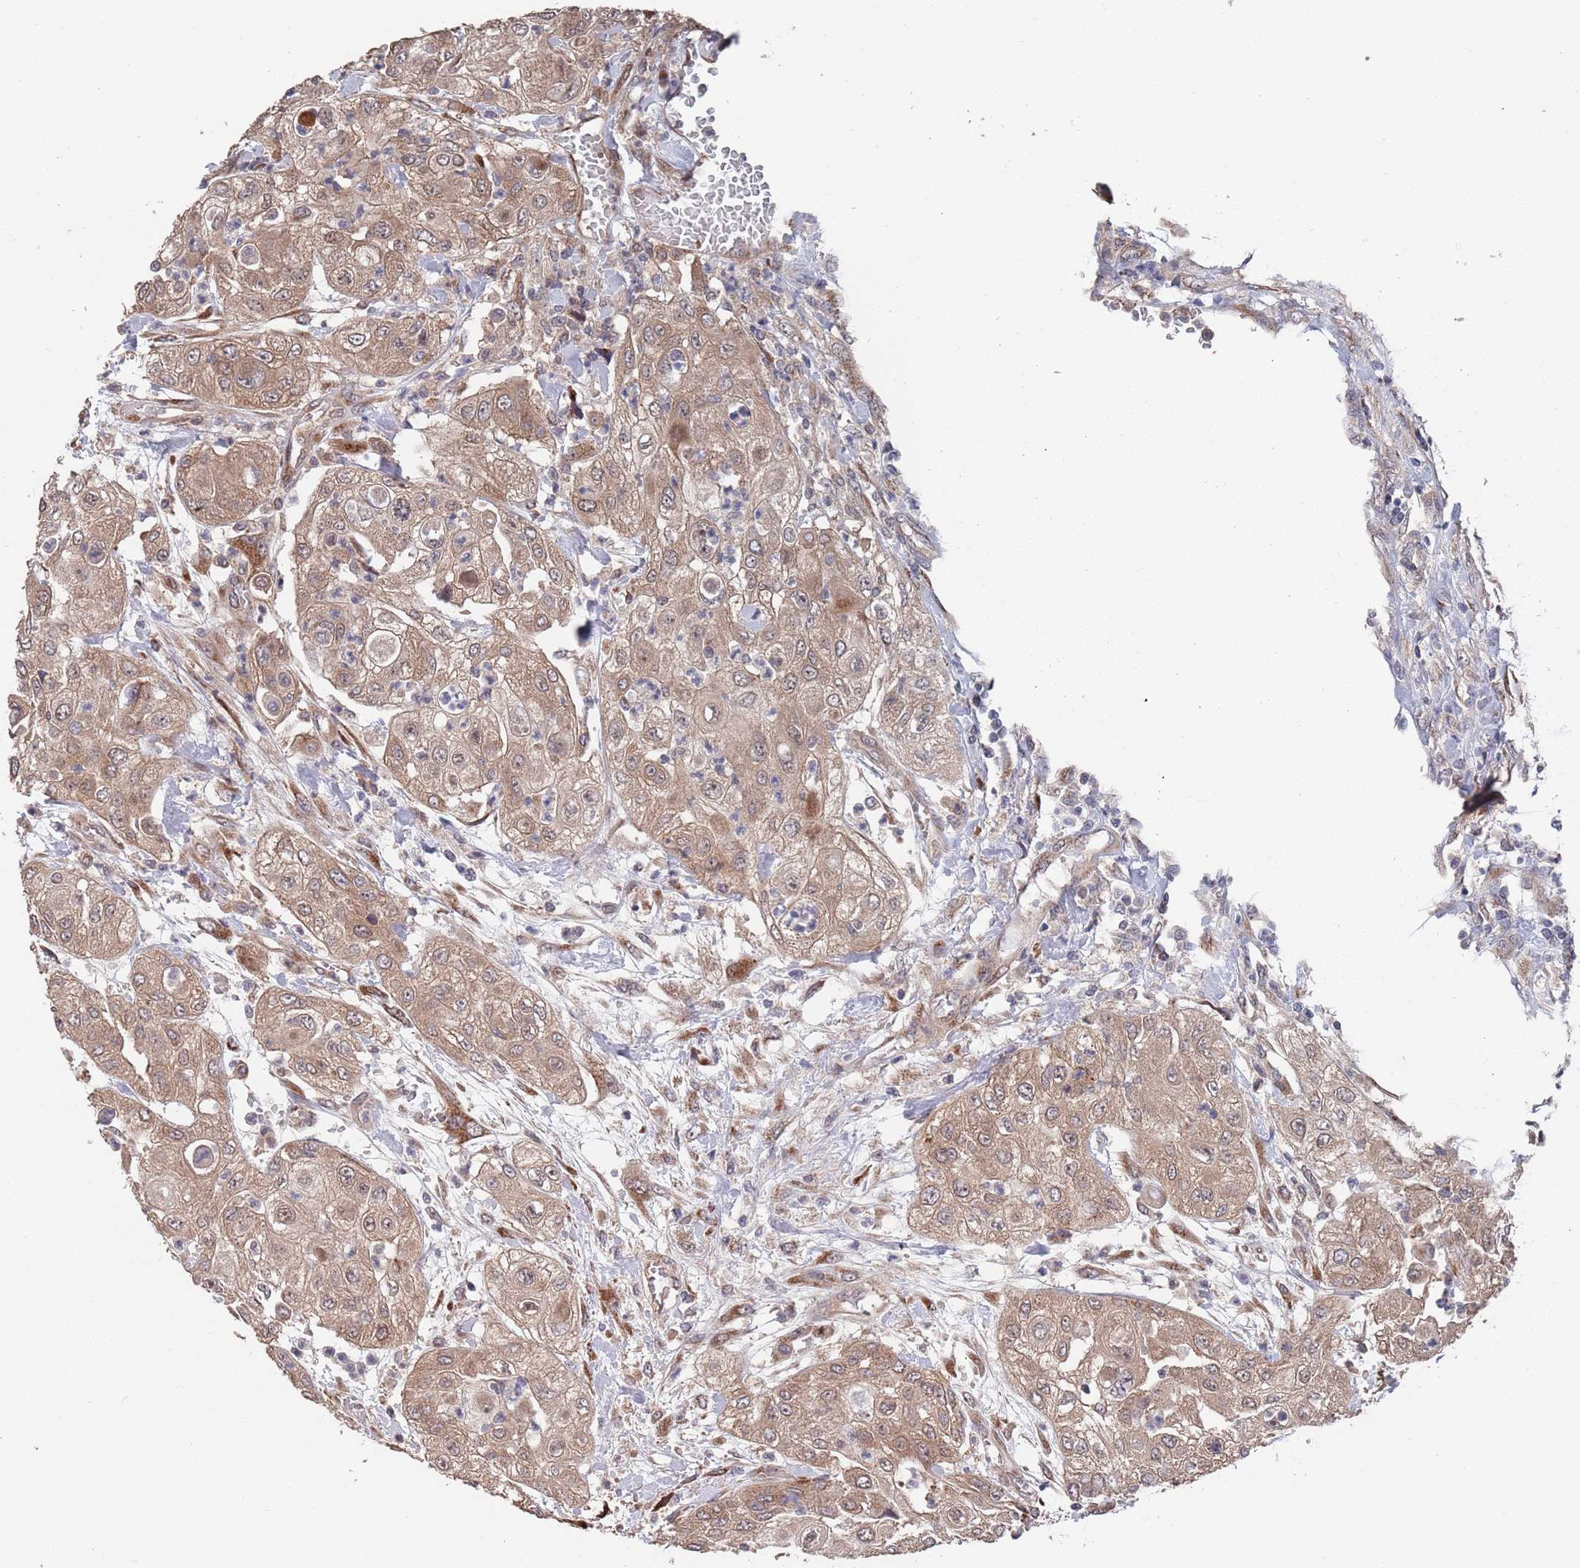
{"staining": {"intensity": "moderate", "quantity": "25%-75%", "location": "cytoplasmic/membranous"}, "tissue": "urothelial cancer", "cell_type": "Tumor cells", "image_type": "cancer", "snomed": [{"axis": "morphology", "description": "Urothelial carcinoma, High grade"}, {"axis": "topography", "description": "Urinary bladder"}], "caption": "Tumor cells demonstrate medium levels of moderate cytoplasmic/membranous expression in approximately 25%-75% of cells in human urothelial cancer.", "gene": "UNC45A", "patient": {"sex": "female", "age": 79}}